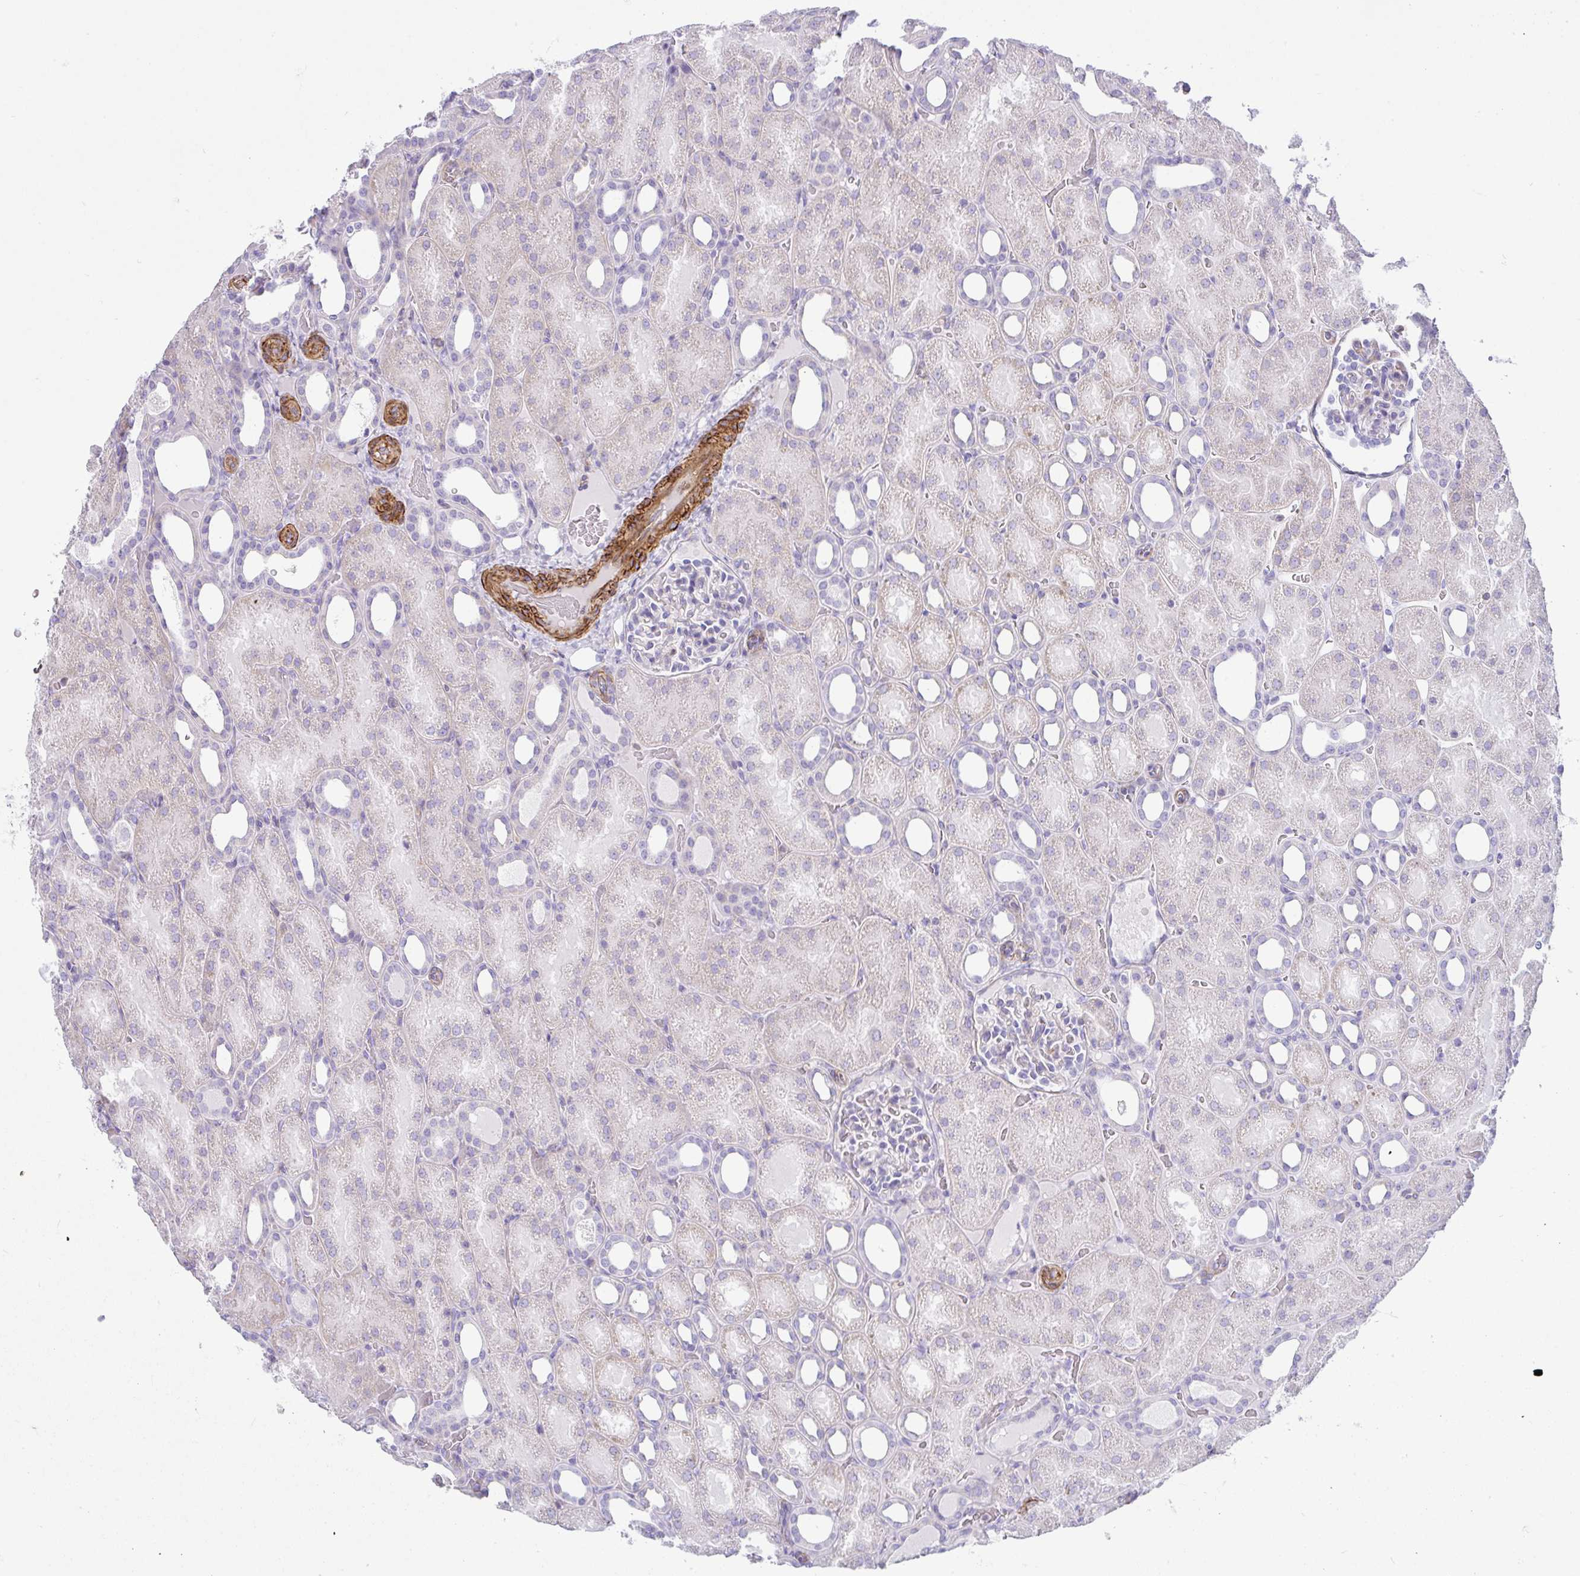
{"staining": {"intensity": "negative", "quantity": "none", "location": "none"}, "tissue": "kidney", "cell_type": "Cells in glomeruli", "image_type": "normal", "snomed": [{"axis": "morphology", "description": "Normal tissue, NOS"}, {"axis": "topography", "description": "Kidney"}], "caption": "An immunohistochemistry (IHC) histopathology image of normal kidney is shown. There is no staining in cells in glomeruli of kidney. (Stains: DAB immunohistochemistry (IHC) with hematoxylin counter stain, Microscopy: brightfield microscopy at high magnification).", "gene": "CDRT15", "patient": {"sex": "male", "age": 2}}